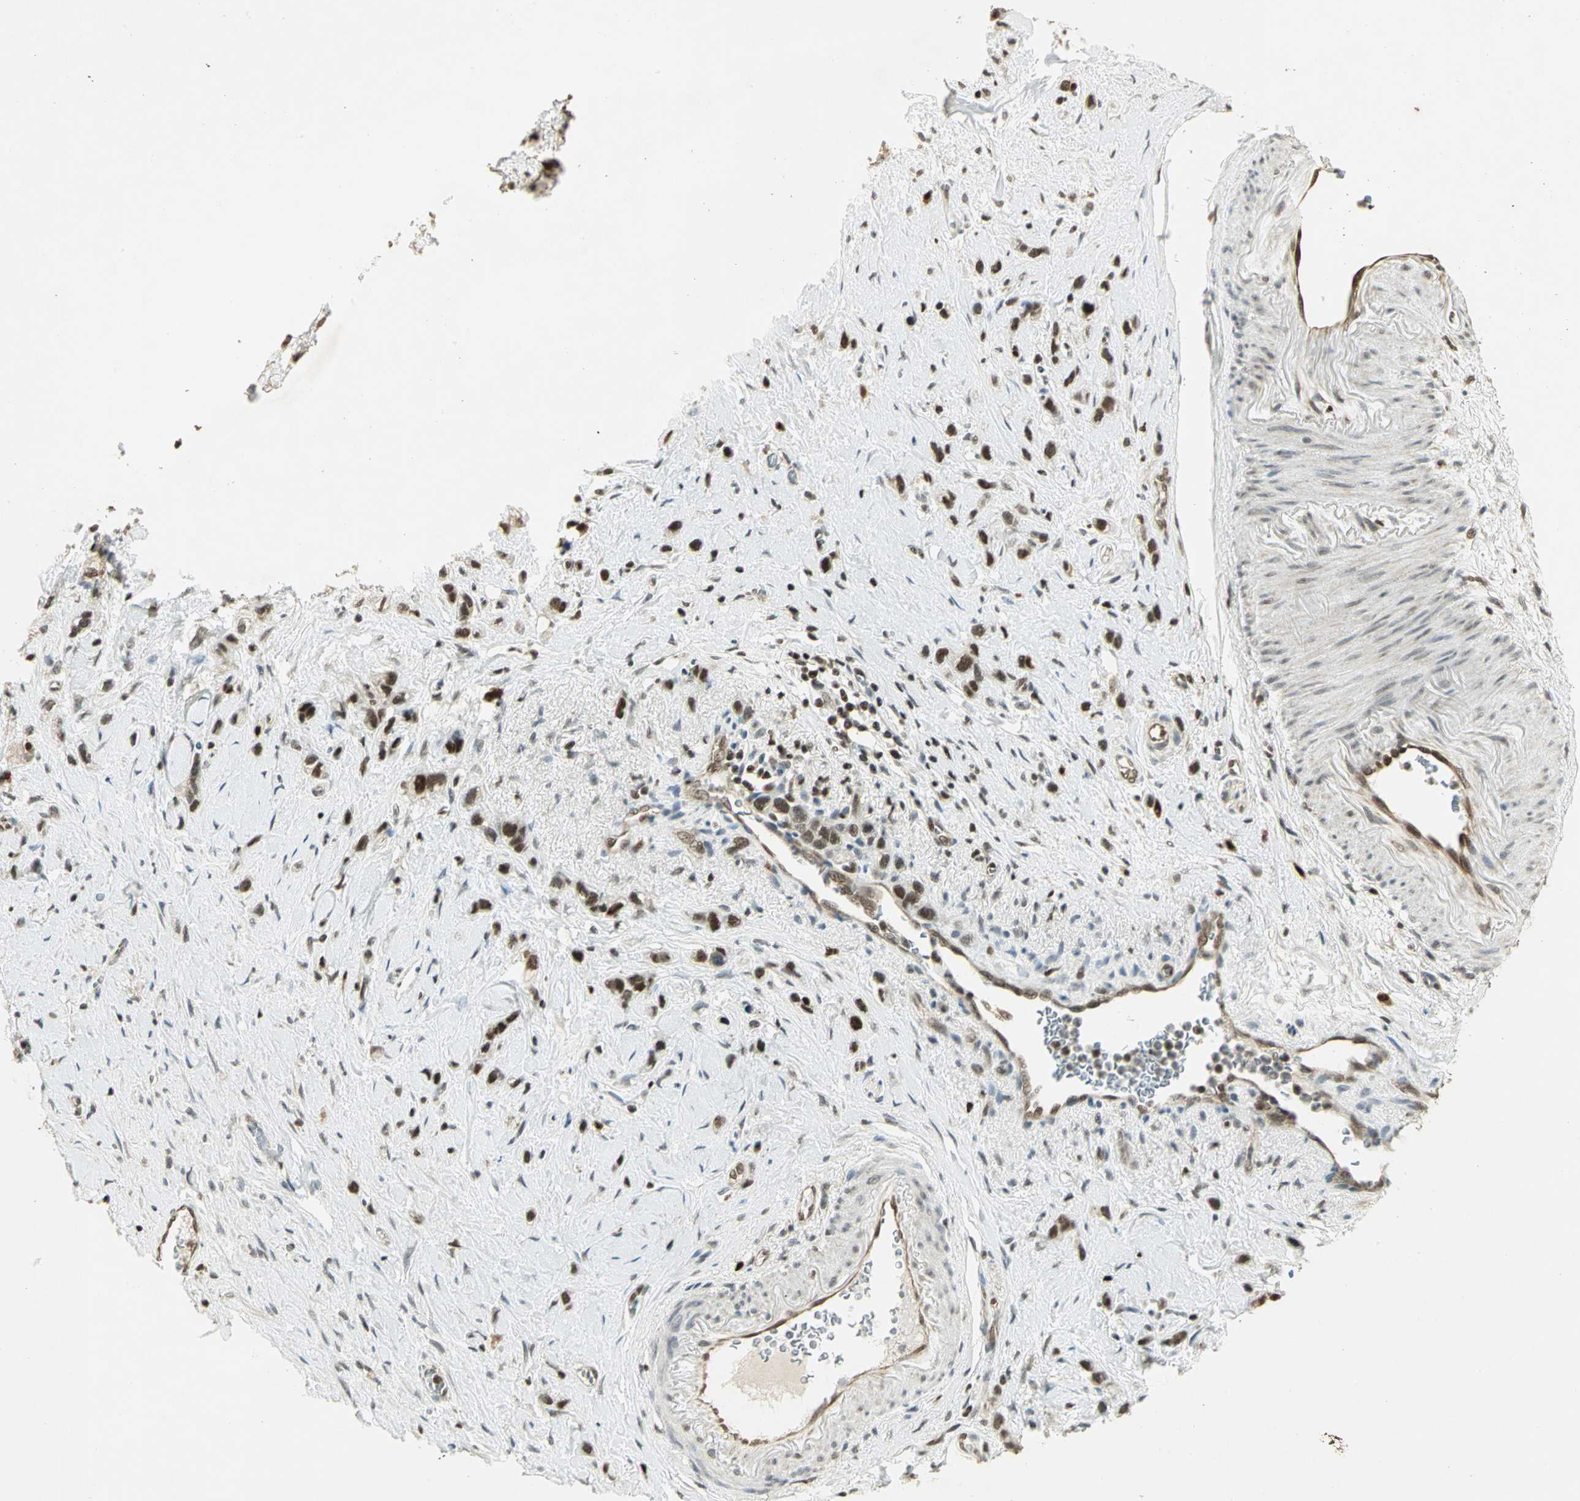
{"staining": {"intensity": "strong", "quantity": ">75%", "location": "nuclear"}, "tissue": "stomach cancer", "cell_type": "Tumor cells", "image_type": "cancer", "snomed": [{"axis": "morphology", "description": "Normal tissue, NOS"}, {"axis": "morphology", "description": "Adenocarcinoma, NOS"}, {"axis": "morphology", "description": "Adenocarcinoma, High grade"}, {"axis": "topography", "description": "Stomach, upper"}, {"axis": "topography", "description": "Stomach"}], "caption": "Immunohistochemical staining of human stomach adenocarcinoma exhibits high levels of strong nuclear staining in about >75% of tumor cells.", "gene": "ELF1", "patient": {"sex": "female", "age": 65}}